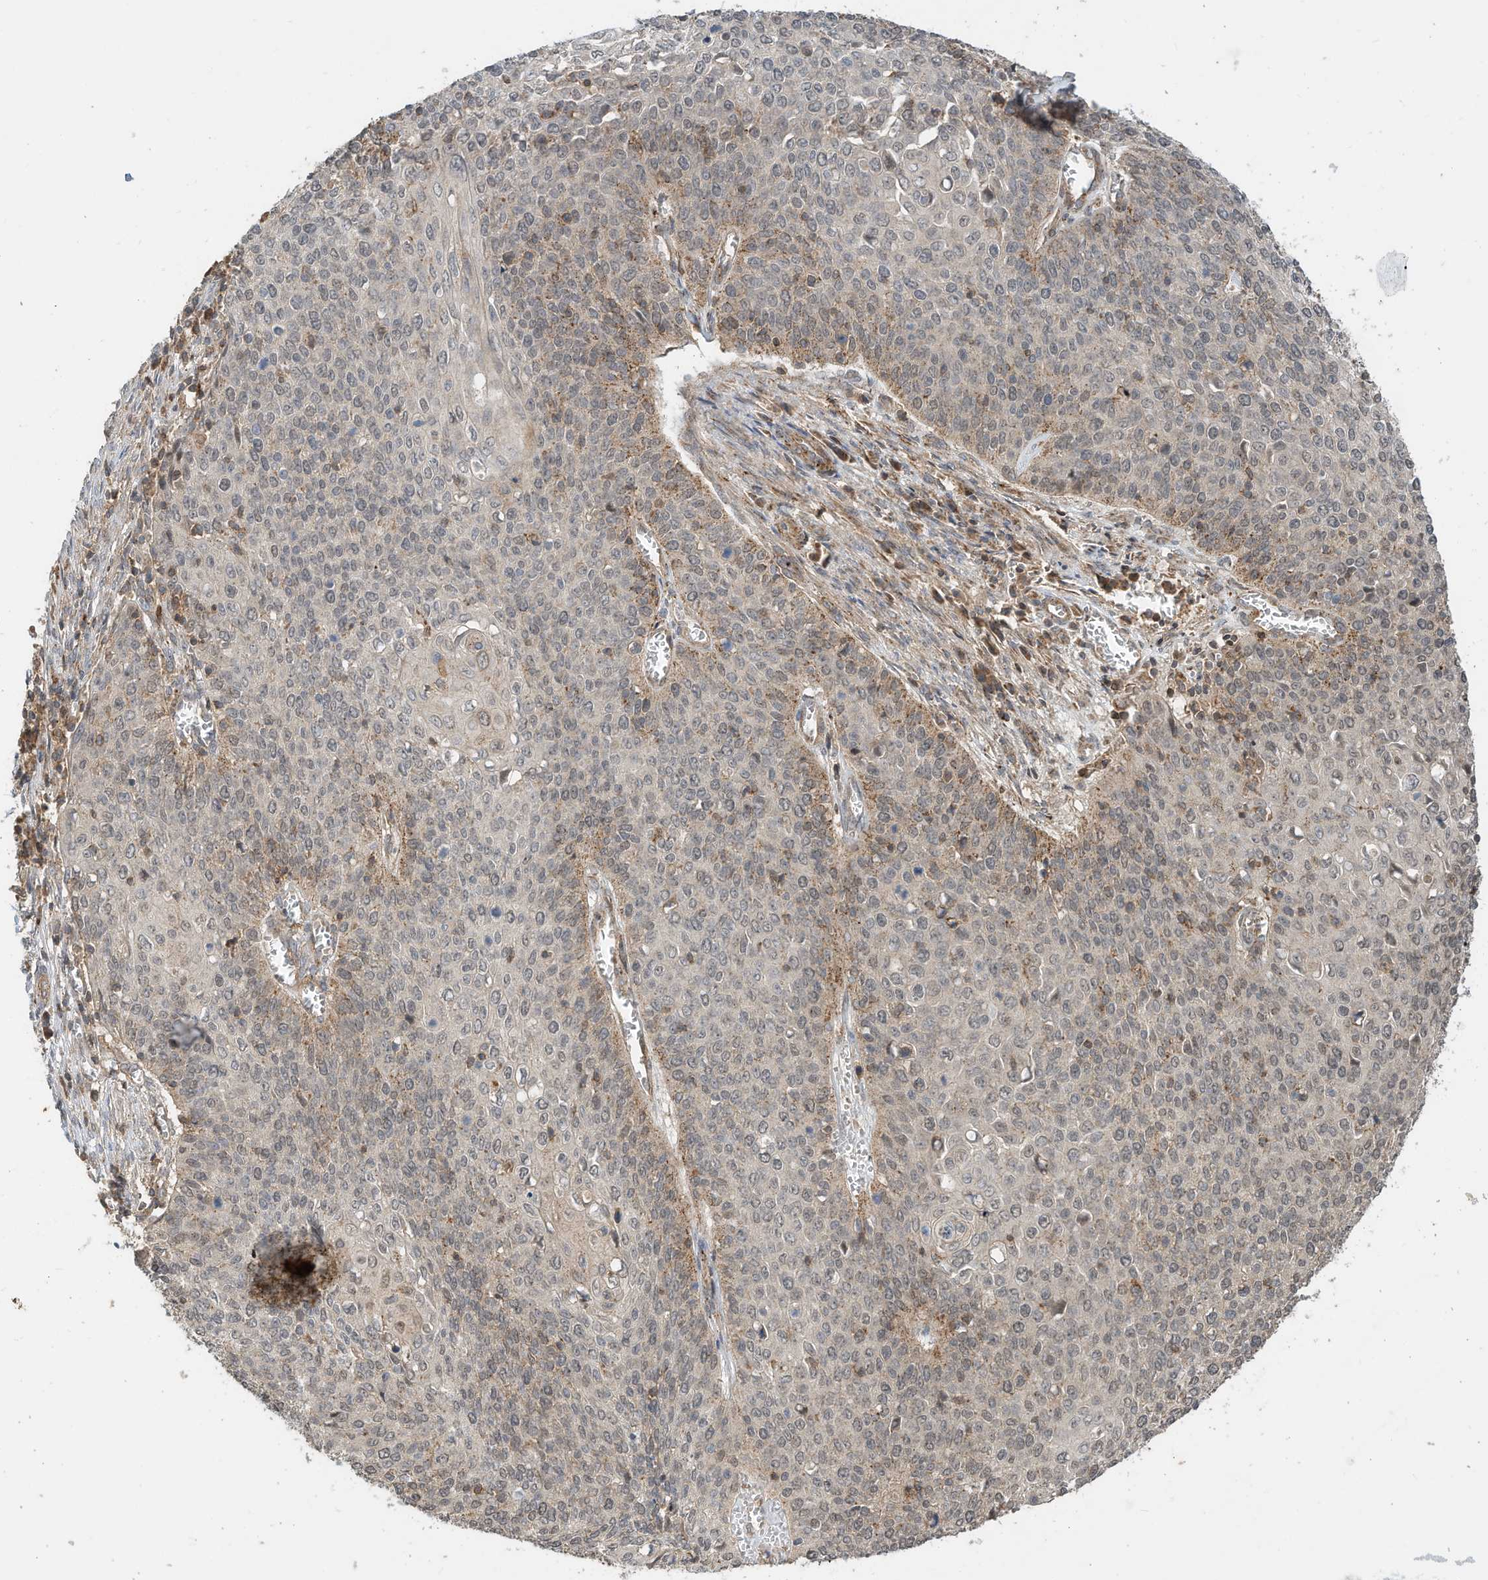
{"staining": {"intensity": "weak", "quantity": "25%-75%", "location": "cytoplasmic/membranous"}, "tissue": "cervical cancer", "cell_type": "Tumor cells", "image_type": "cancer", "snomed": [{"axis": "morphology", "description": "Squamous cell carcinoma, NOS"}, {"axis": "topography", "description": "Cervix"}], "caption": "Cervical cancer stained with DAB (3,3'-diaminobenzidine) immunohistochemistry displays low levels of weak cytoplasmic/membranous expression in approximately 25%-75% of tumor cells.", "gene": "CPAMD8", "patient": {"sex": "female", "age": 39}}